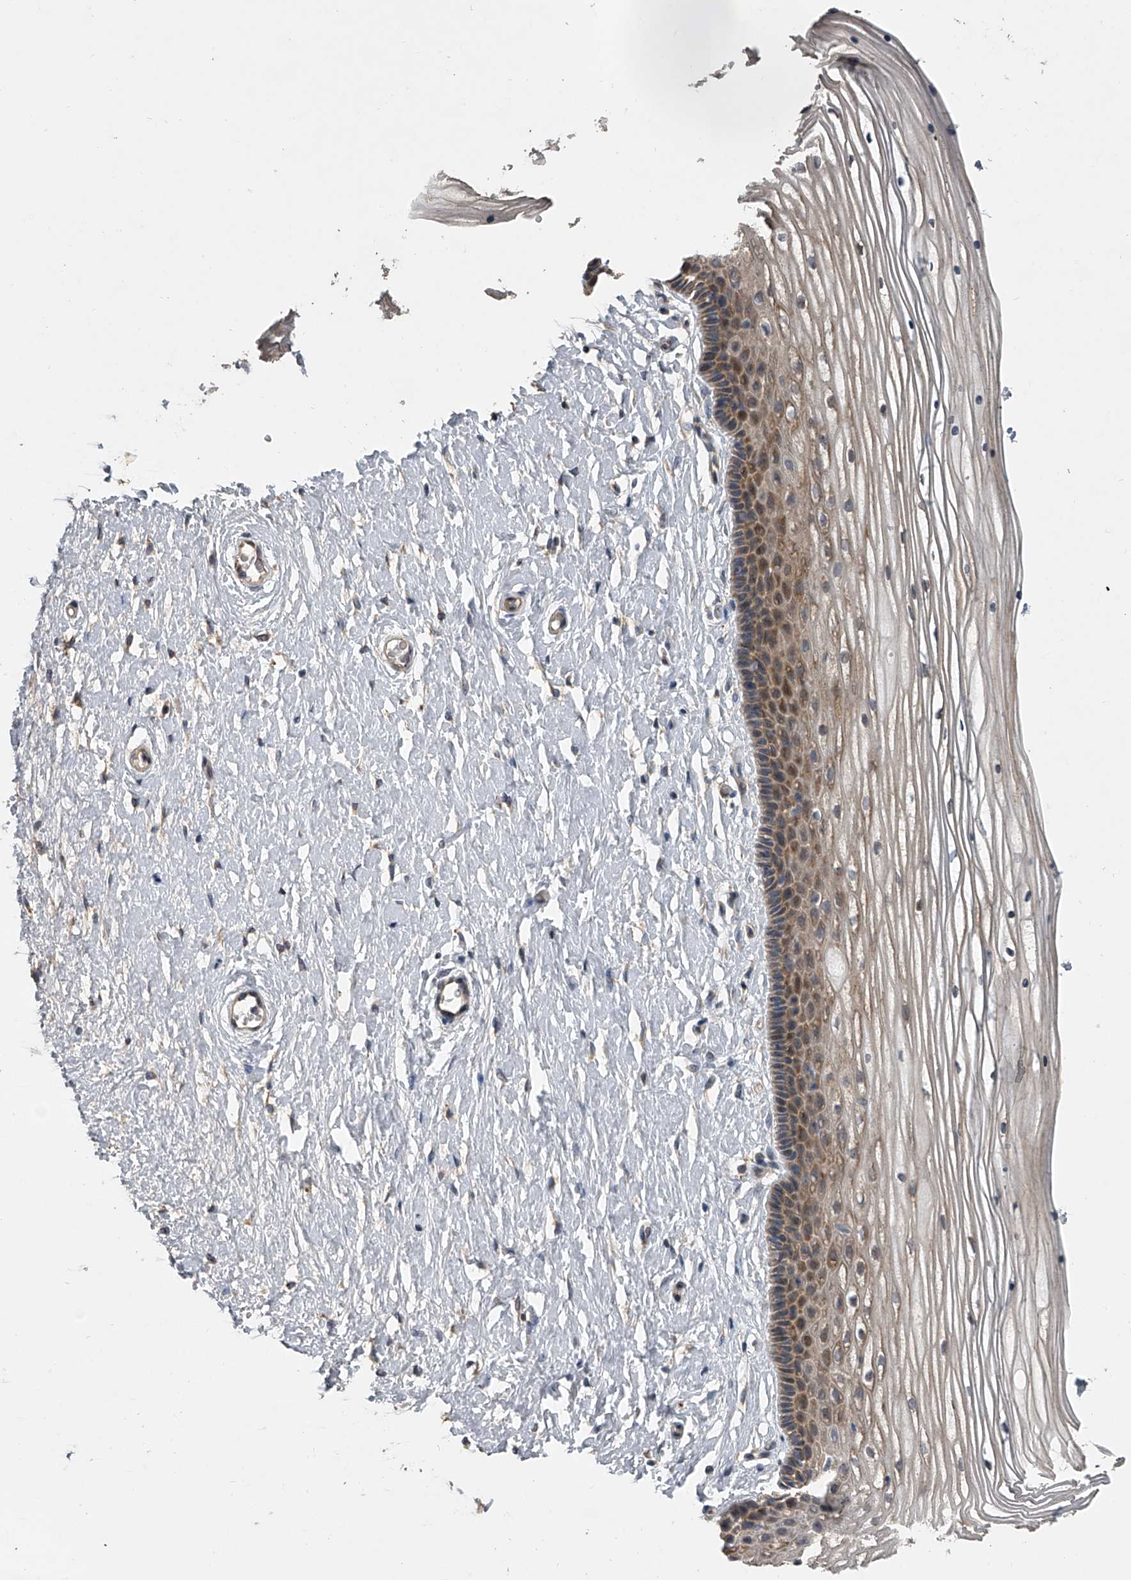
{"staining": {"intensity": "moderate", "quantity": "25%-75%", "location": "cytoplasmic/membranous"}, "tissue": "vagina", "cell_type": "Squamous epithelial cells", "image_type": "normal", "snomed": [{"axis": "morphology", "description": "Normal tissue, NOS"}, {"axis": "topography", "description": "Vagina"}, {"axis": "topography", "description": "Cervix"}], "caption": "Protein expression analysis of normal vagina displays moderate cytoplasmic/membranous staining in about 25%-75% of squamous epithelial cells.", "gene": "DOCK9", "patient": {"sex": "female", "age": 40}}